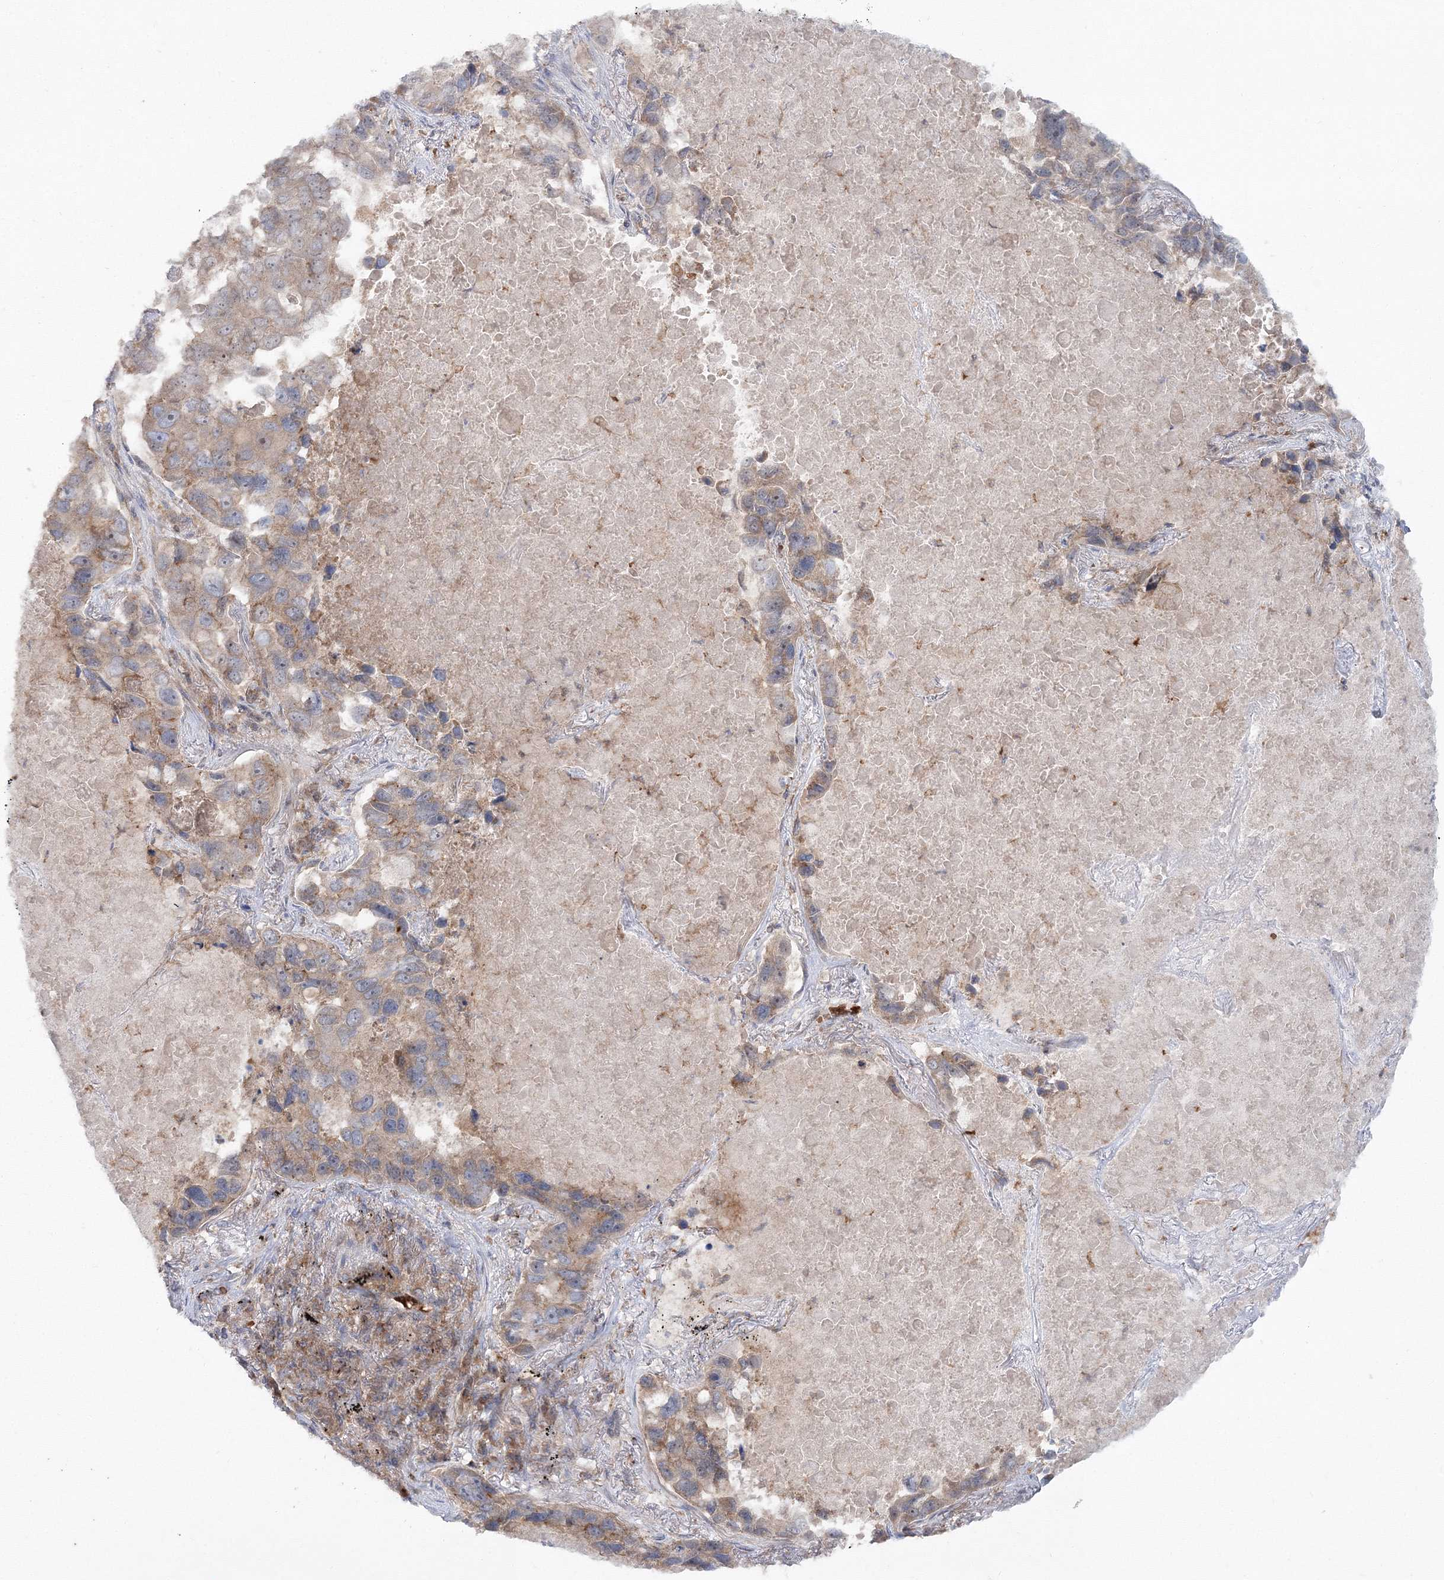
{"staining": {"intensity": "weak", "quantity": "25%-75%", "location": "cytoplasmic/membranous"}, "tissue": "lung cancer", "cell_type": "Tumor cells", "image_type": "cancer", "snomed": [{"axis": "morphology", "description": "Adenocarcinoma, NOS"}, {"axis": "topography", "description": "Lung"}], "caption": "Protein analysis of lung cancer tissue displays weak cytoplasmic/membranous positivity in approximately 25%-75% of tumor cells. (IHC, brightfield microscopy, high magnification).", "gene": "PCBD2", "patient": {"sex": "male", "age": 64}}